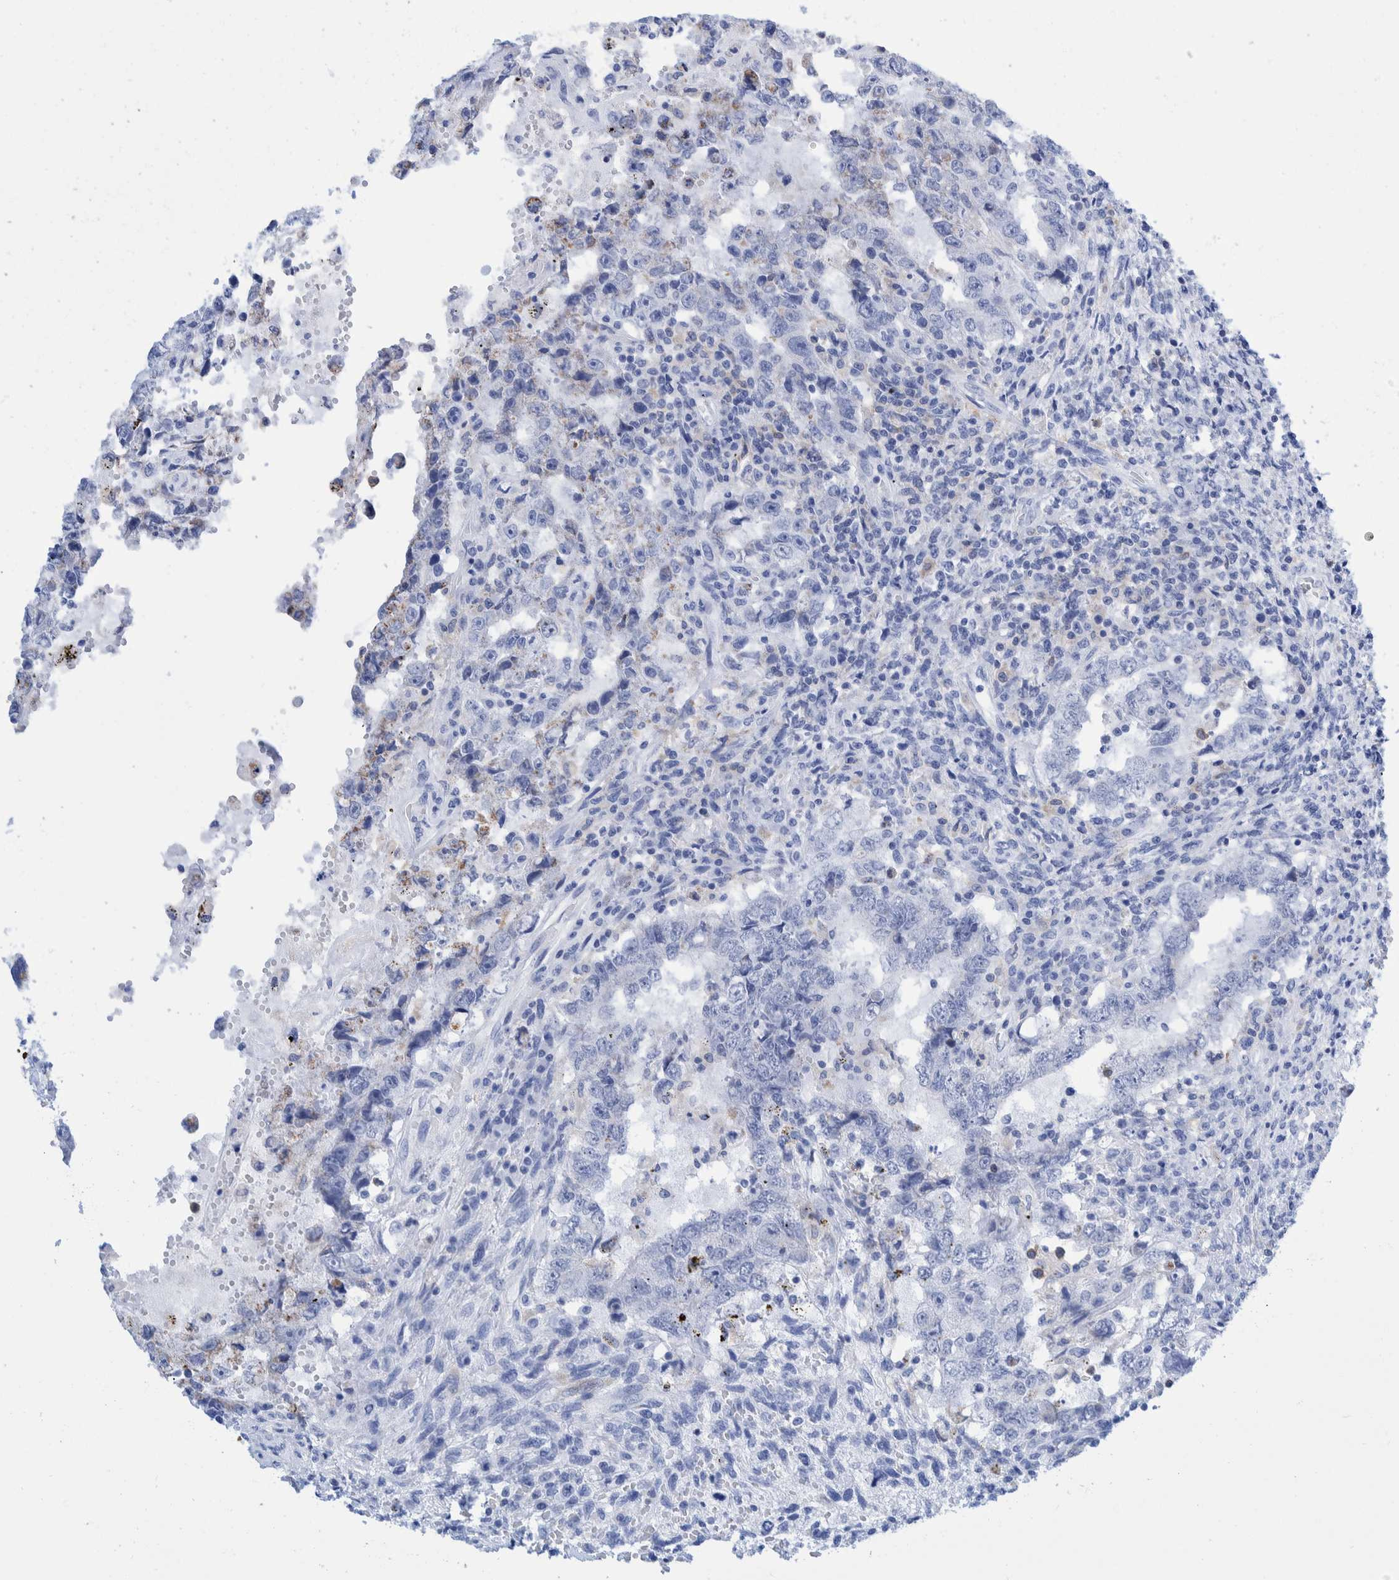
{"staining": {"intensity": "negative", "quantity": "none", "location": "none"}, "tissue": "testis cancer", "cell_type": "Tumor cells", "image_type": "cancer", "snomed": [{"axis": "morphology", "description": "Carcinoma, Embryonal, NOS"}, {"axis": "topography", "description": "Testis"}], "caption": "A histopathology image of human testis cancer is negative for staining in tumor cells.", "gene": "KRT14", "patient": {"sex": "male", "age": 26}}